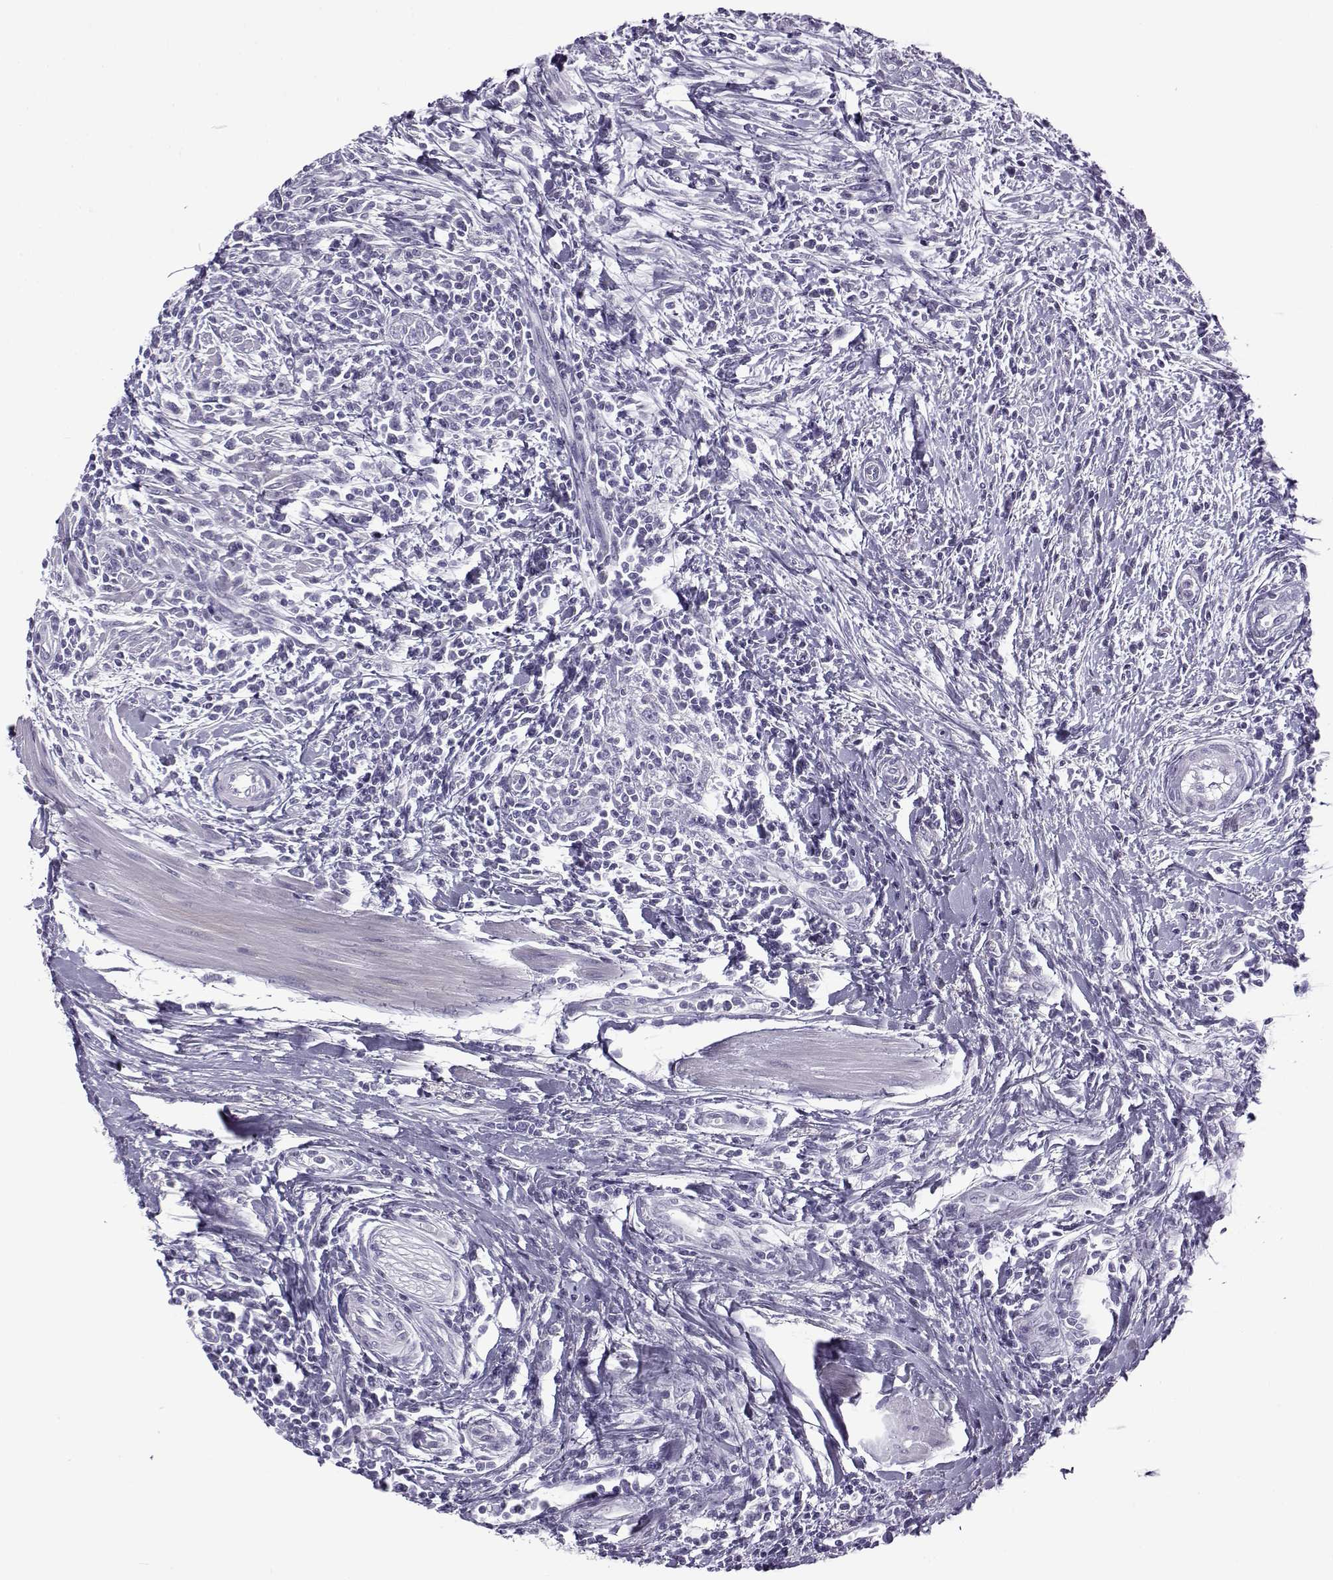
{"staining": {"intensity": "negative", "quantity": "none", "location": "none"}, "tissue": "urothelial cancer", "cell_type": "Tumor cells", "image_type": "cancer", "snomed": [{"axis": "morphology", "description": "Urothelial carcinoma, High grade"}, {"axis": "topography", "description": "Urinary bladder"}], "caption": "Human high-grade urothelial carcinoma stained for a protein using immunohistochemistry exhibits no positivity in tumor cells.", "gene": "OIP5", "patient": {"sex": "male", "age": 83}}